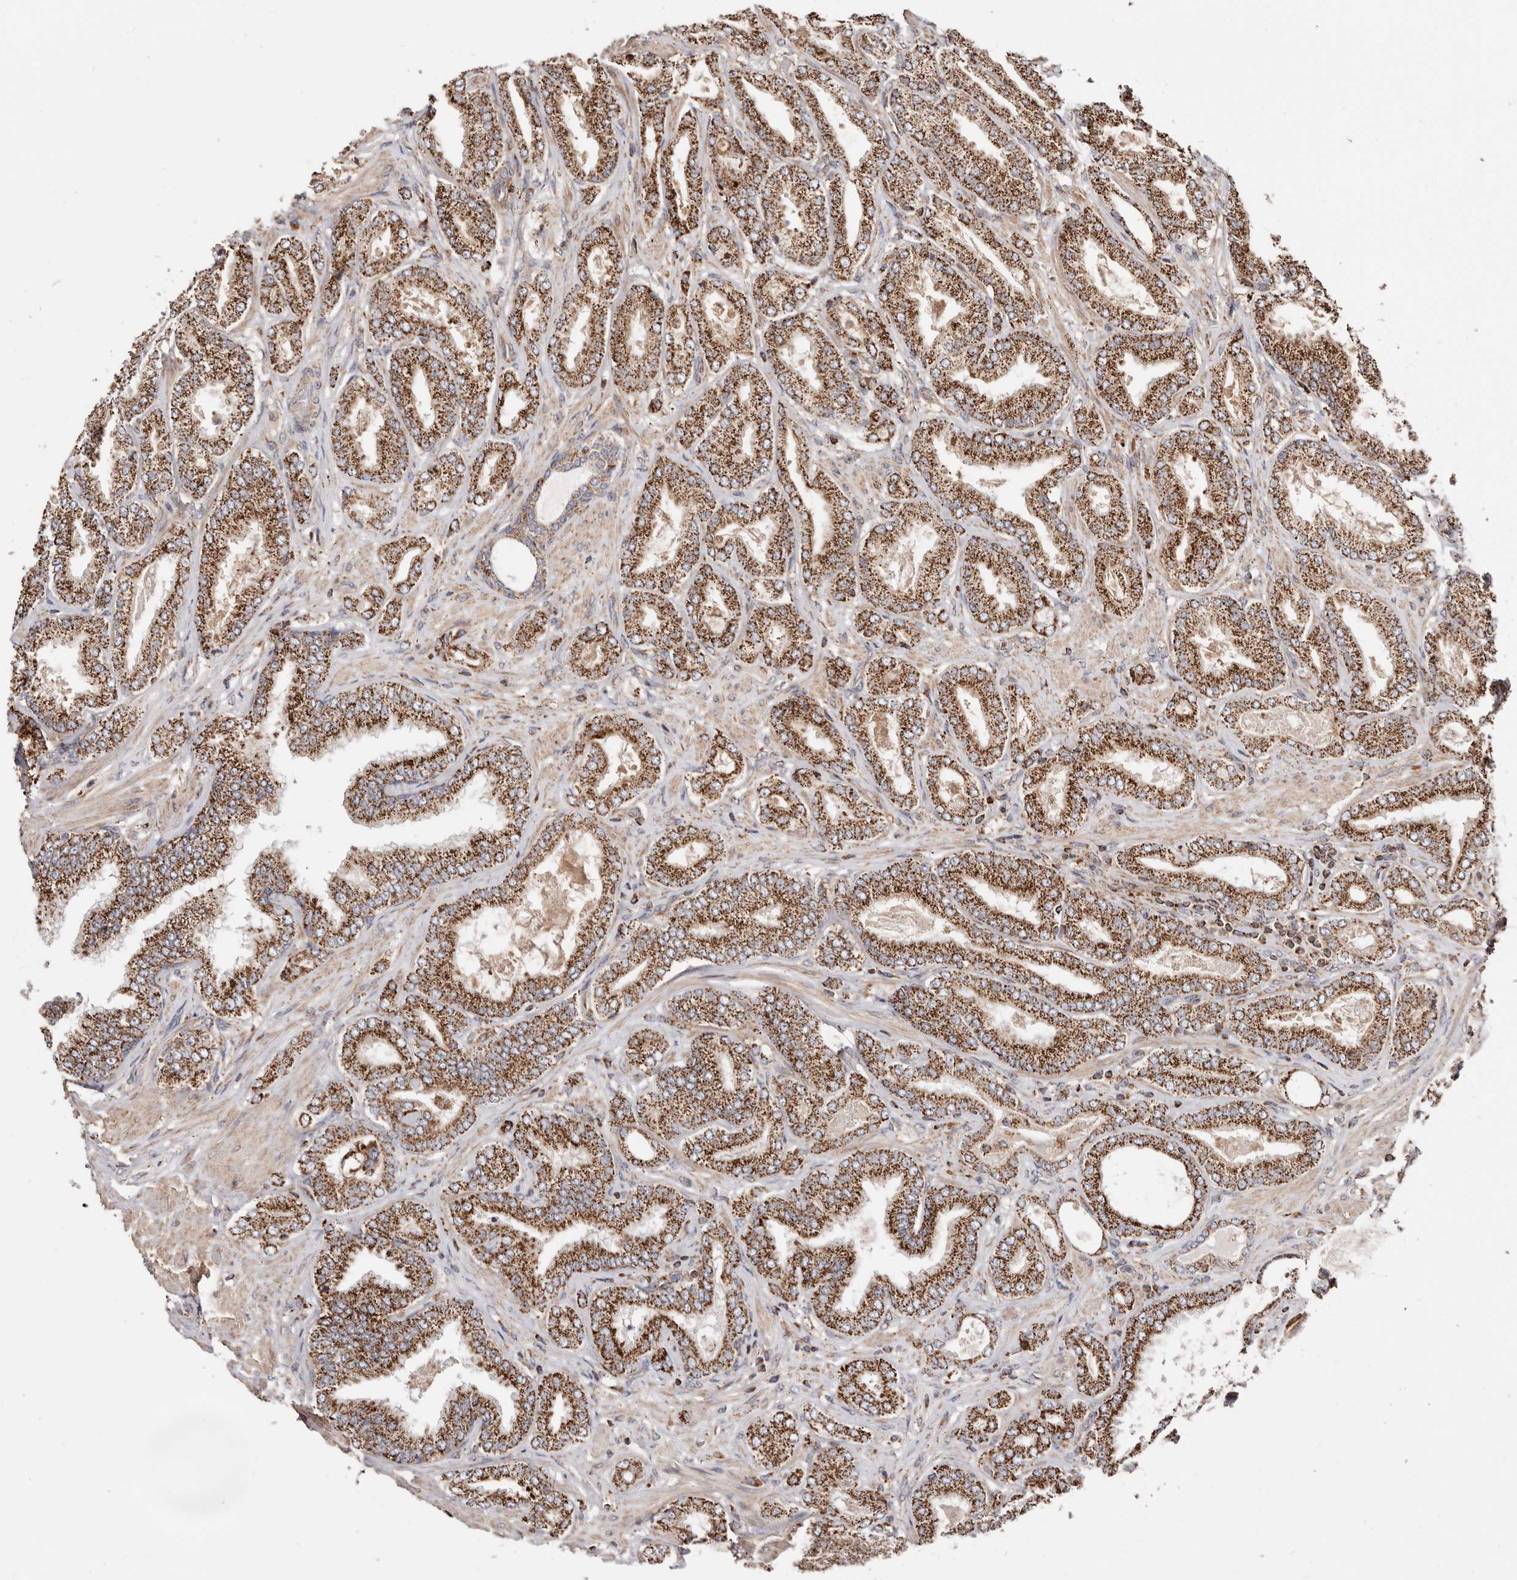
{"staining": {"intensity": "strong", "quantity": ">75%", "location": "cytoplasmic/membranous"}, "tissue": "prostate cancer", "cell_type": "Tumor cells", "image_type": "cancer", "snomed": [{"axis": "morphology", "description": "Adenocarcinoma, Low grade"}, {"axis": "topography", "description": "Prostate"}], "caption": "Strong cytoplasmic/membranous staining is appreciated in about >75% of tumor cells in prostate adenocarcinoma (low-grade).", "gene": "PRKACB", "patient": {"sex": "male", "age": 63}}